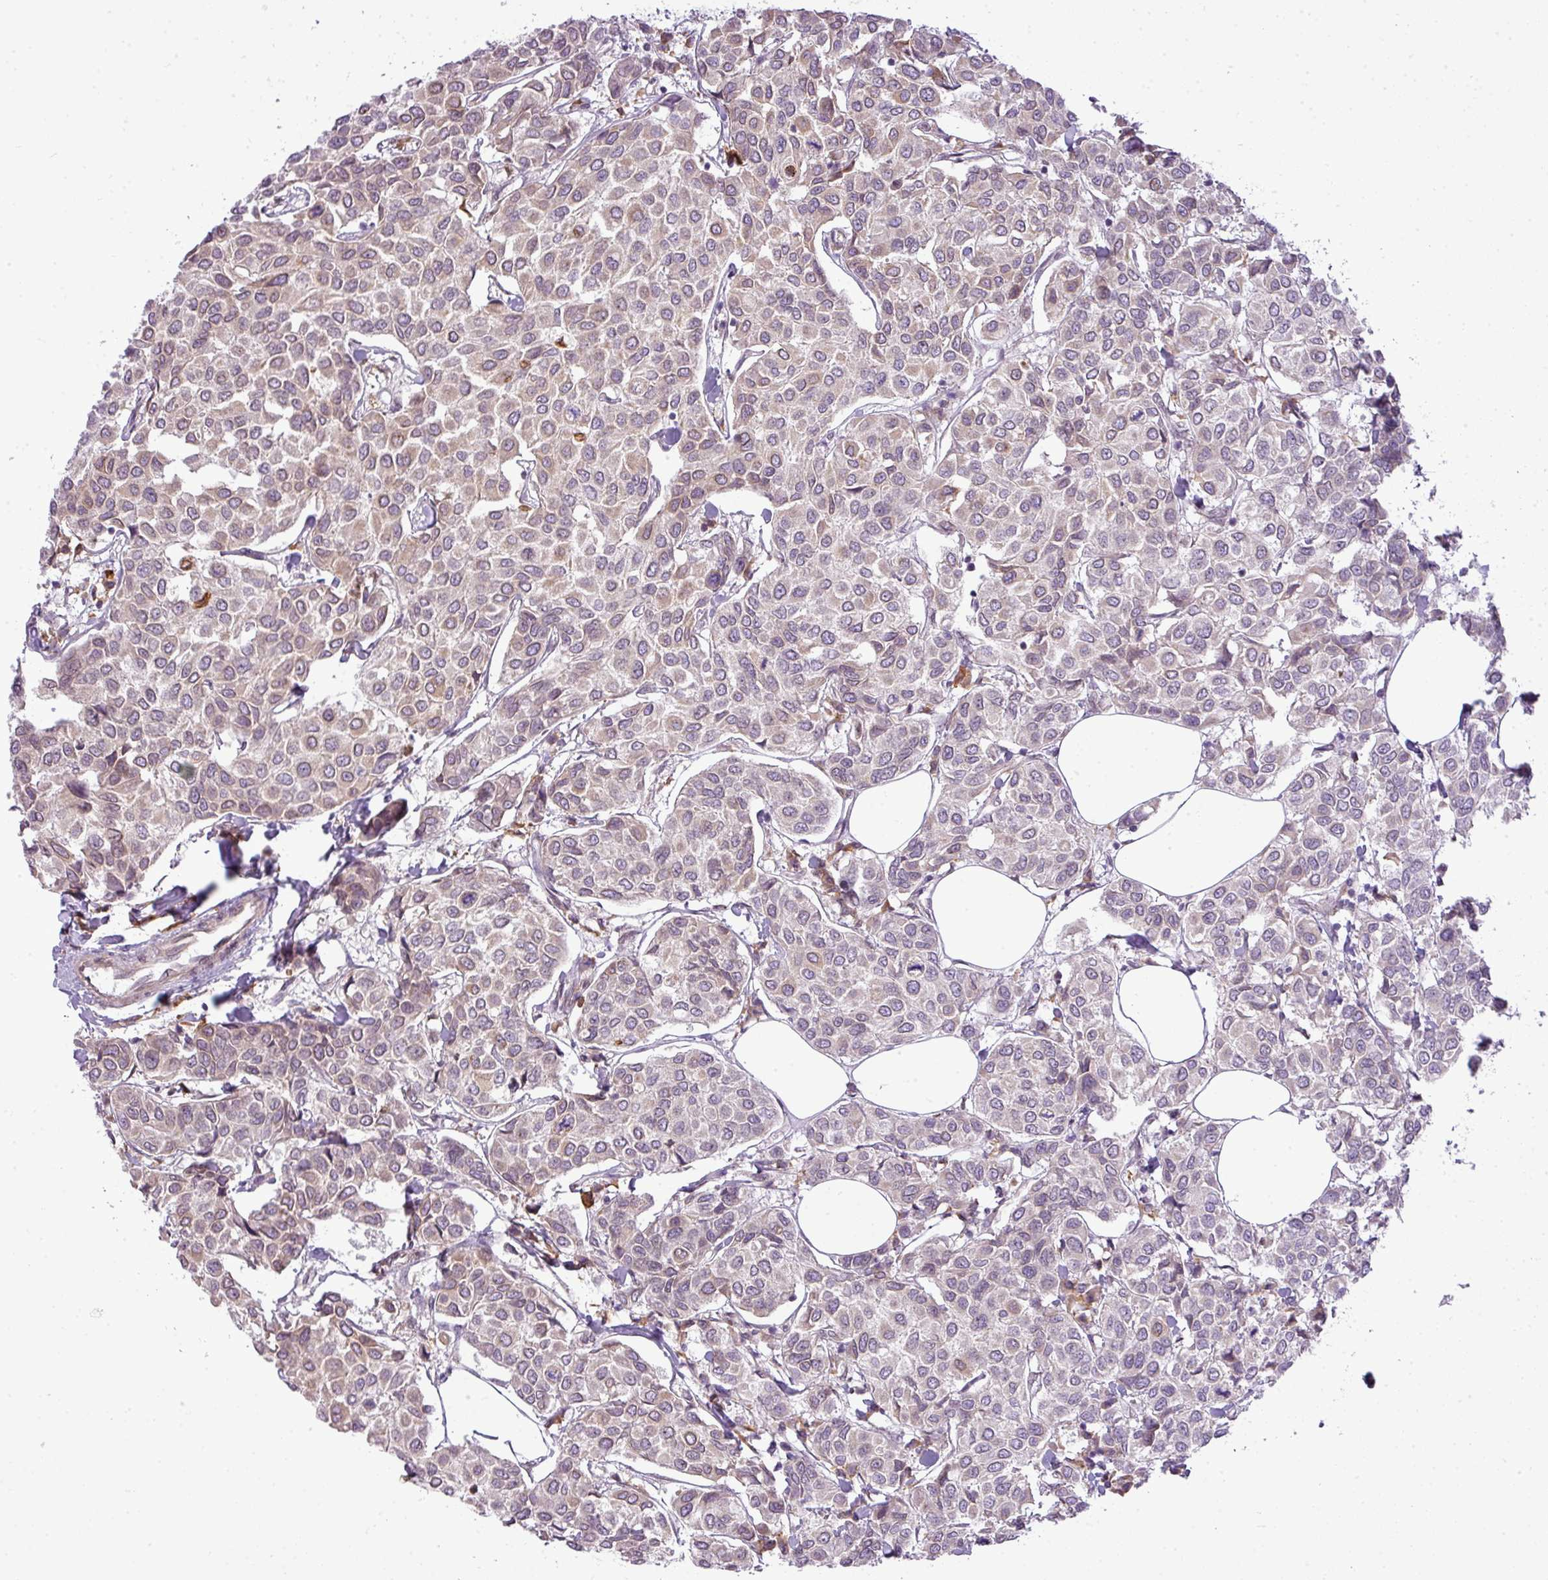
{"staining": {"intensity": "weak", "quantity": "<25%", "location": "cytoplasmic/membranous"}, "tissue": "breast cancer", "cell_type": "Tumor cells", "image_type": "cancer", "snomed": [{"axis": "morphology", "description": "Duct carcinoma"}, {"axis": "topography", "description": "Breast"}], "caption": "Breast cancer stained for a protein using IHC demonstrates no positivity tumor cells.", "gene": "COX18", "patient": {"sex": "female", "age": 55}}